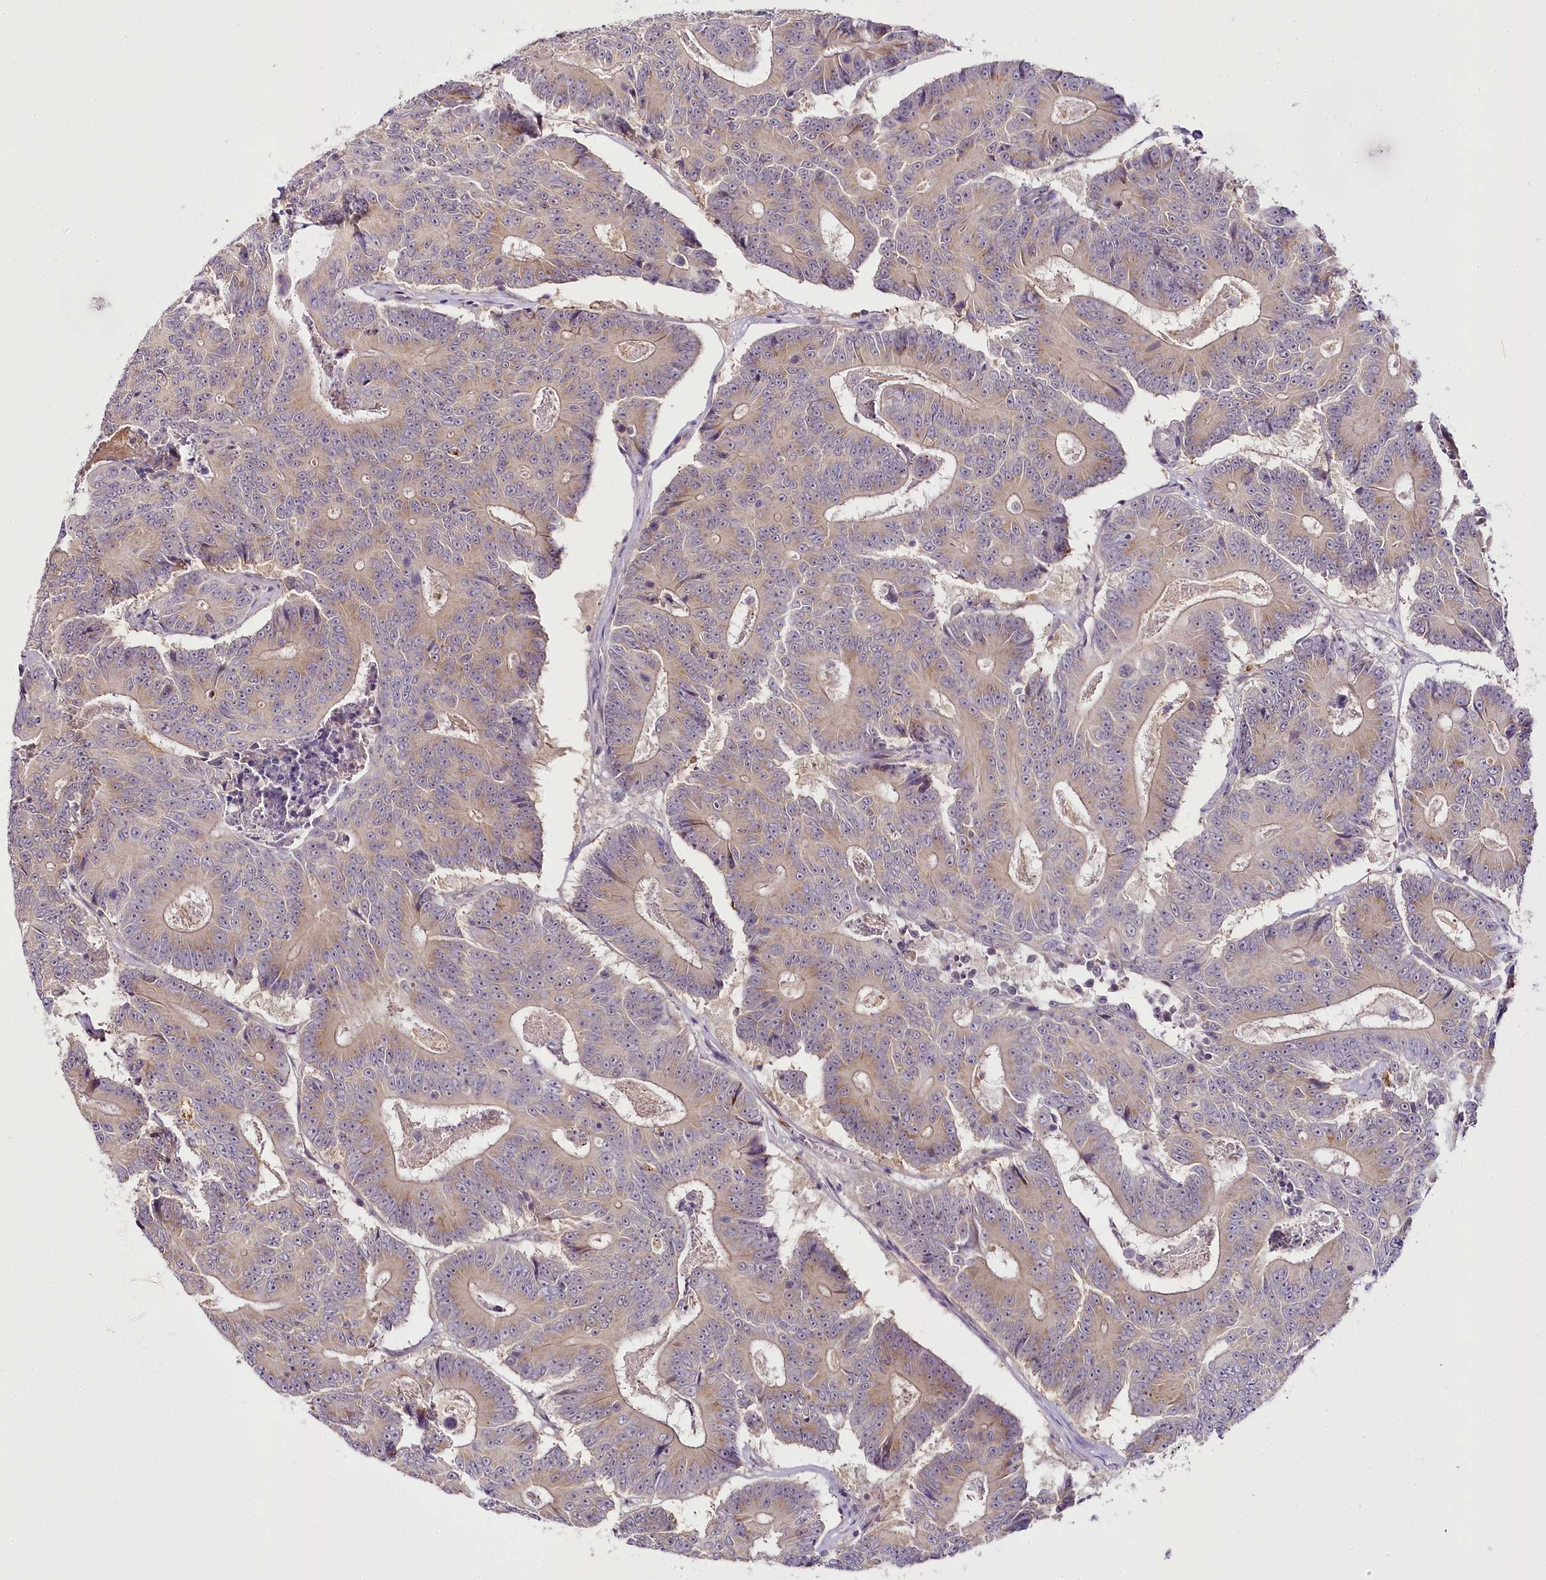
{"staining": {"intensity": "weak", "quantity": ">75%", "location": "cytoplasmic/membranous"}, "tissue": "colorectal cancer", "cell_type": "Tumor cells", "image_type": "cancer", "snomed": [{"axis": "morphology", "description": "Adenocarcinoma, NOS"}, {"axis": "topography", "description": "Colon"}], "caption": "Immunohistochemical staining of colorectal adenocarcinoma reveals low levels of weak cytoplasmic/membranous protein positivity in about >75% of tumor cells. (DAB IHC, brown staining for protein, blue staining for nuclei).", "gene": "VWA5A", "patient": {"sex": "male", "age": 83}}